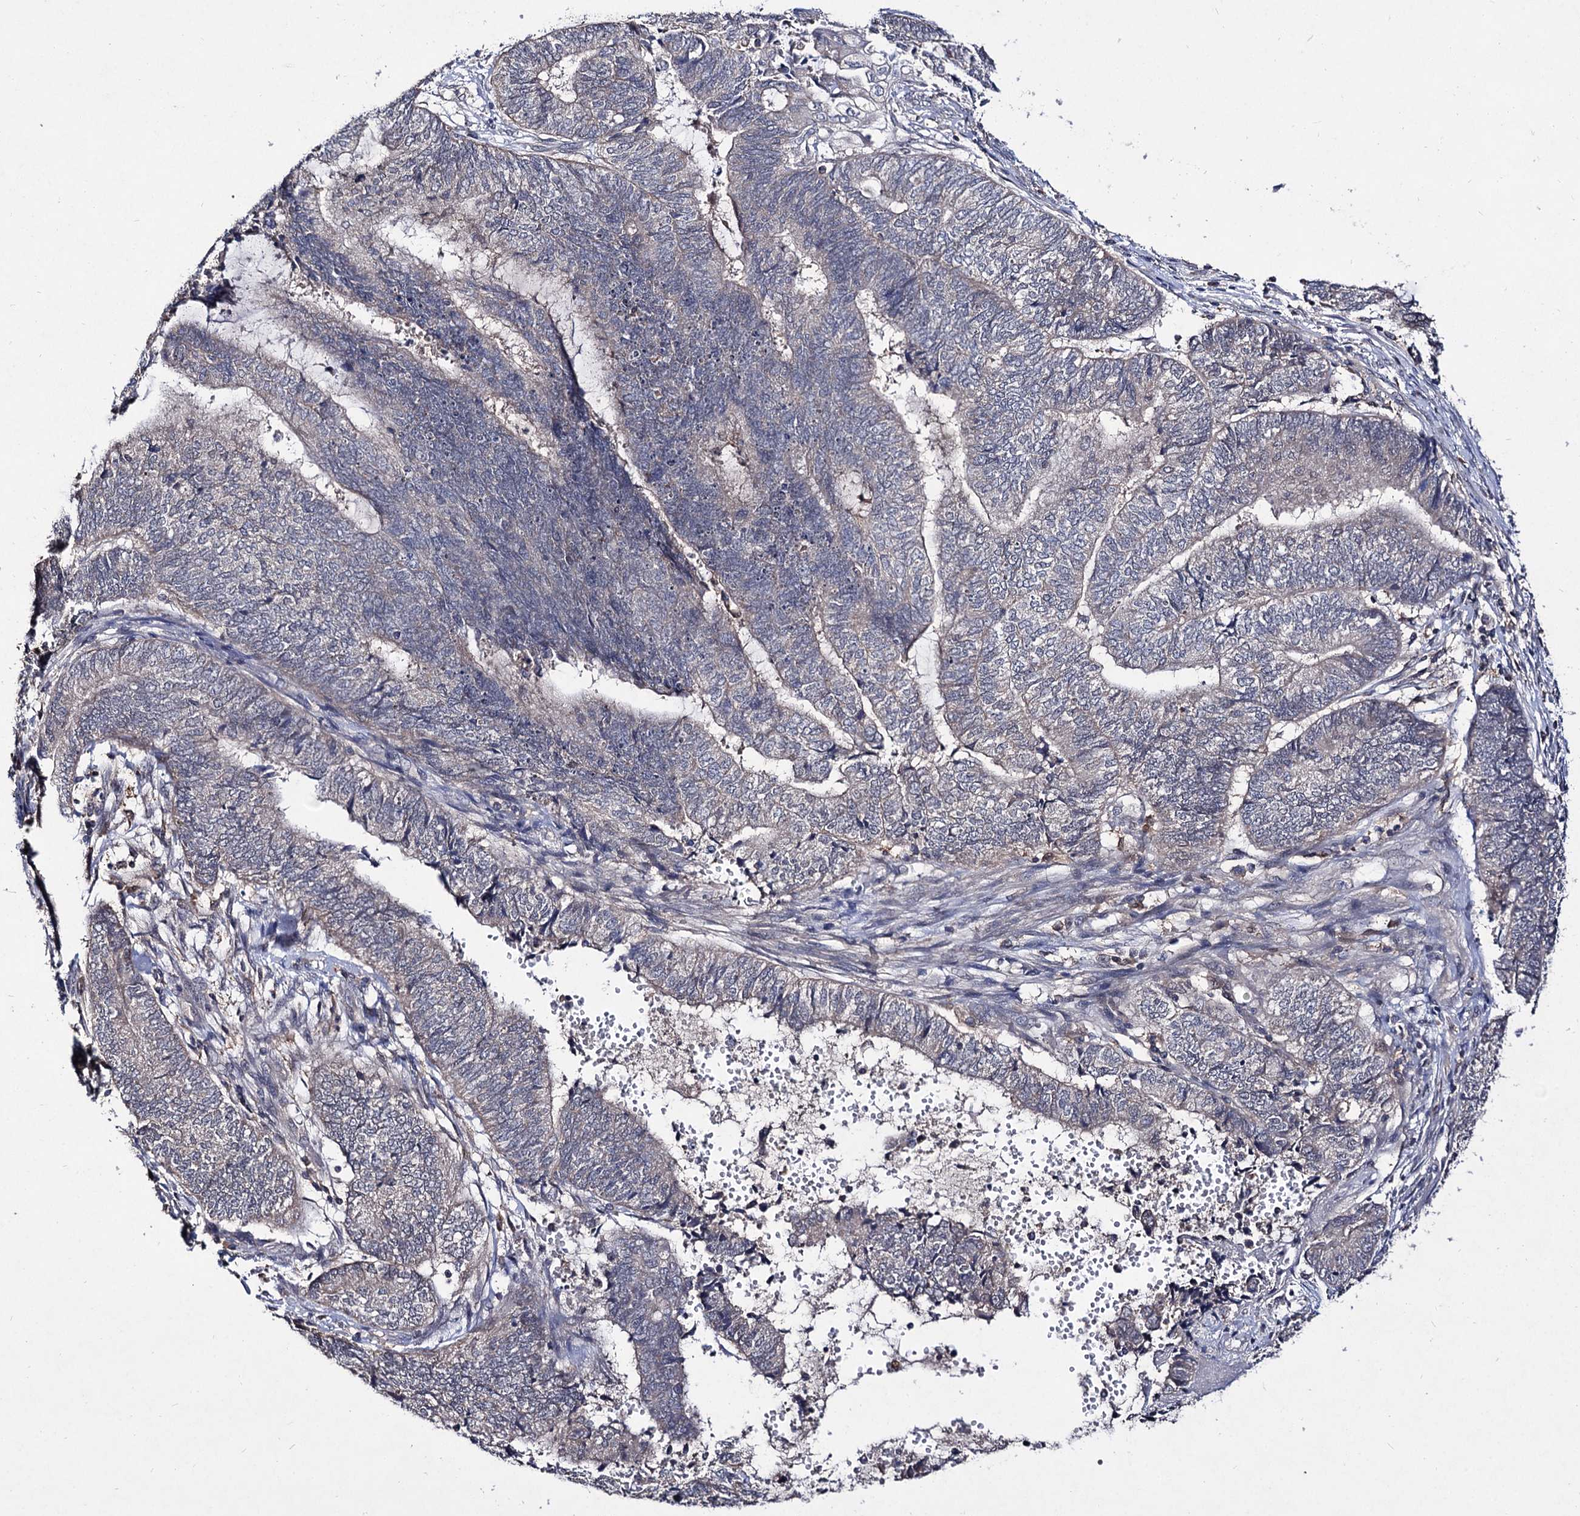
{"staining": {"intensity": "negative", "quantity": "none", "location": "none"}, "tissue": "endometrial cancer", "cell_type": "Tumor cells", "image_type": "cancer", "snomed": [{"axis": "morphology", "description": "Adenocarcinoma, NOS"}, {"axis": "topography", "description": "Uterus"}, {"axis": "topography", "description": "Endometrium"}], "caption": "Histopathology image shows no protein positivity in tumor cells of endometrial cancer (adenocarcinoma) tissue.", "gene": "ACTR6", "patient": {"sex": "female", "age": 70}}